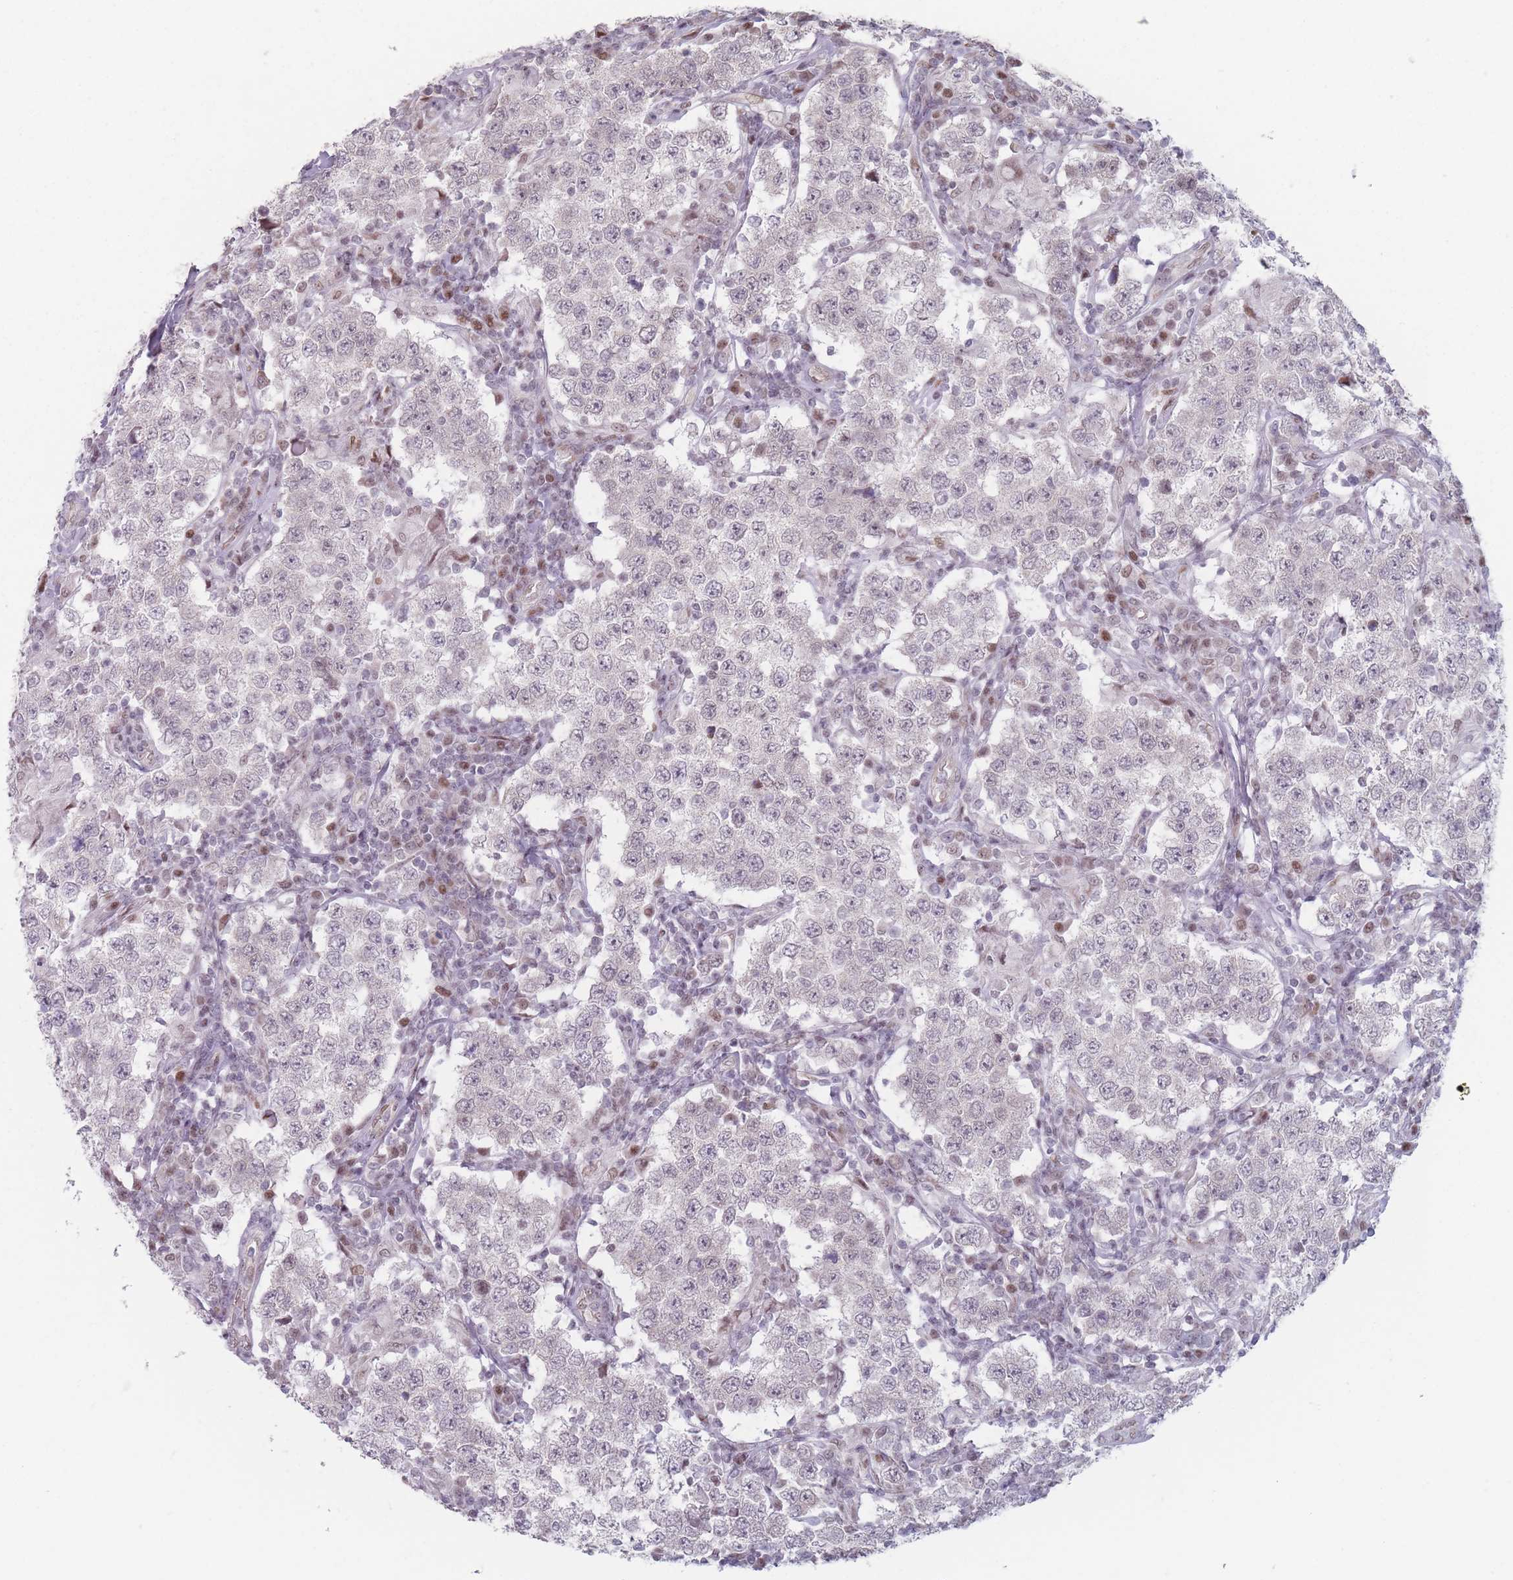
{"staining": {"intensity": "negative", "quantity": "none", "location": "none"}, "tissue": "testis cancer", "cell_type": "Tumor cells", "image_type": "cancer", "snomed": [{"axis": "morphology", "description": "Seminoma, NOS"}, {"axis": "morphology", "description": "Carcinoma, Embryonal, NOS"}, {"axis": "topography", "description": "Testis"}], "caption": "DAB immunohistochemical staining of human embryonal carcinoma (testis) demonstrates no significant staining in tumor cells.", "gene": "SH3BGRL2", "patient": {"sex": "male", "age": 41}}